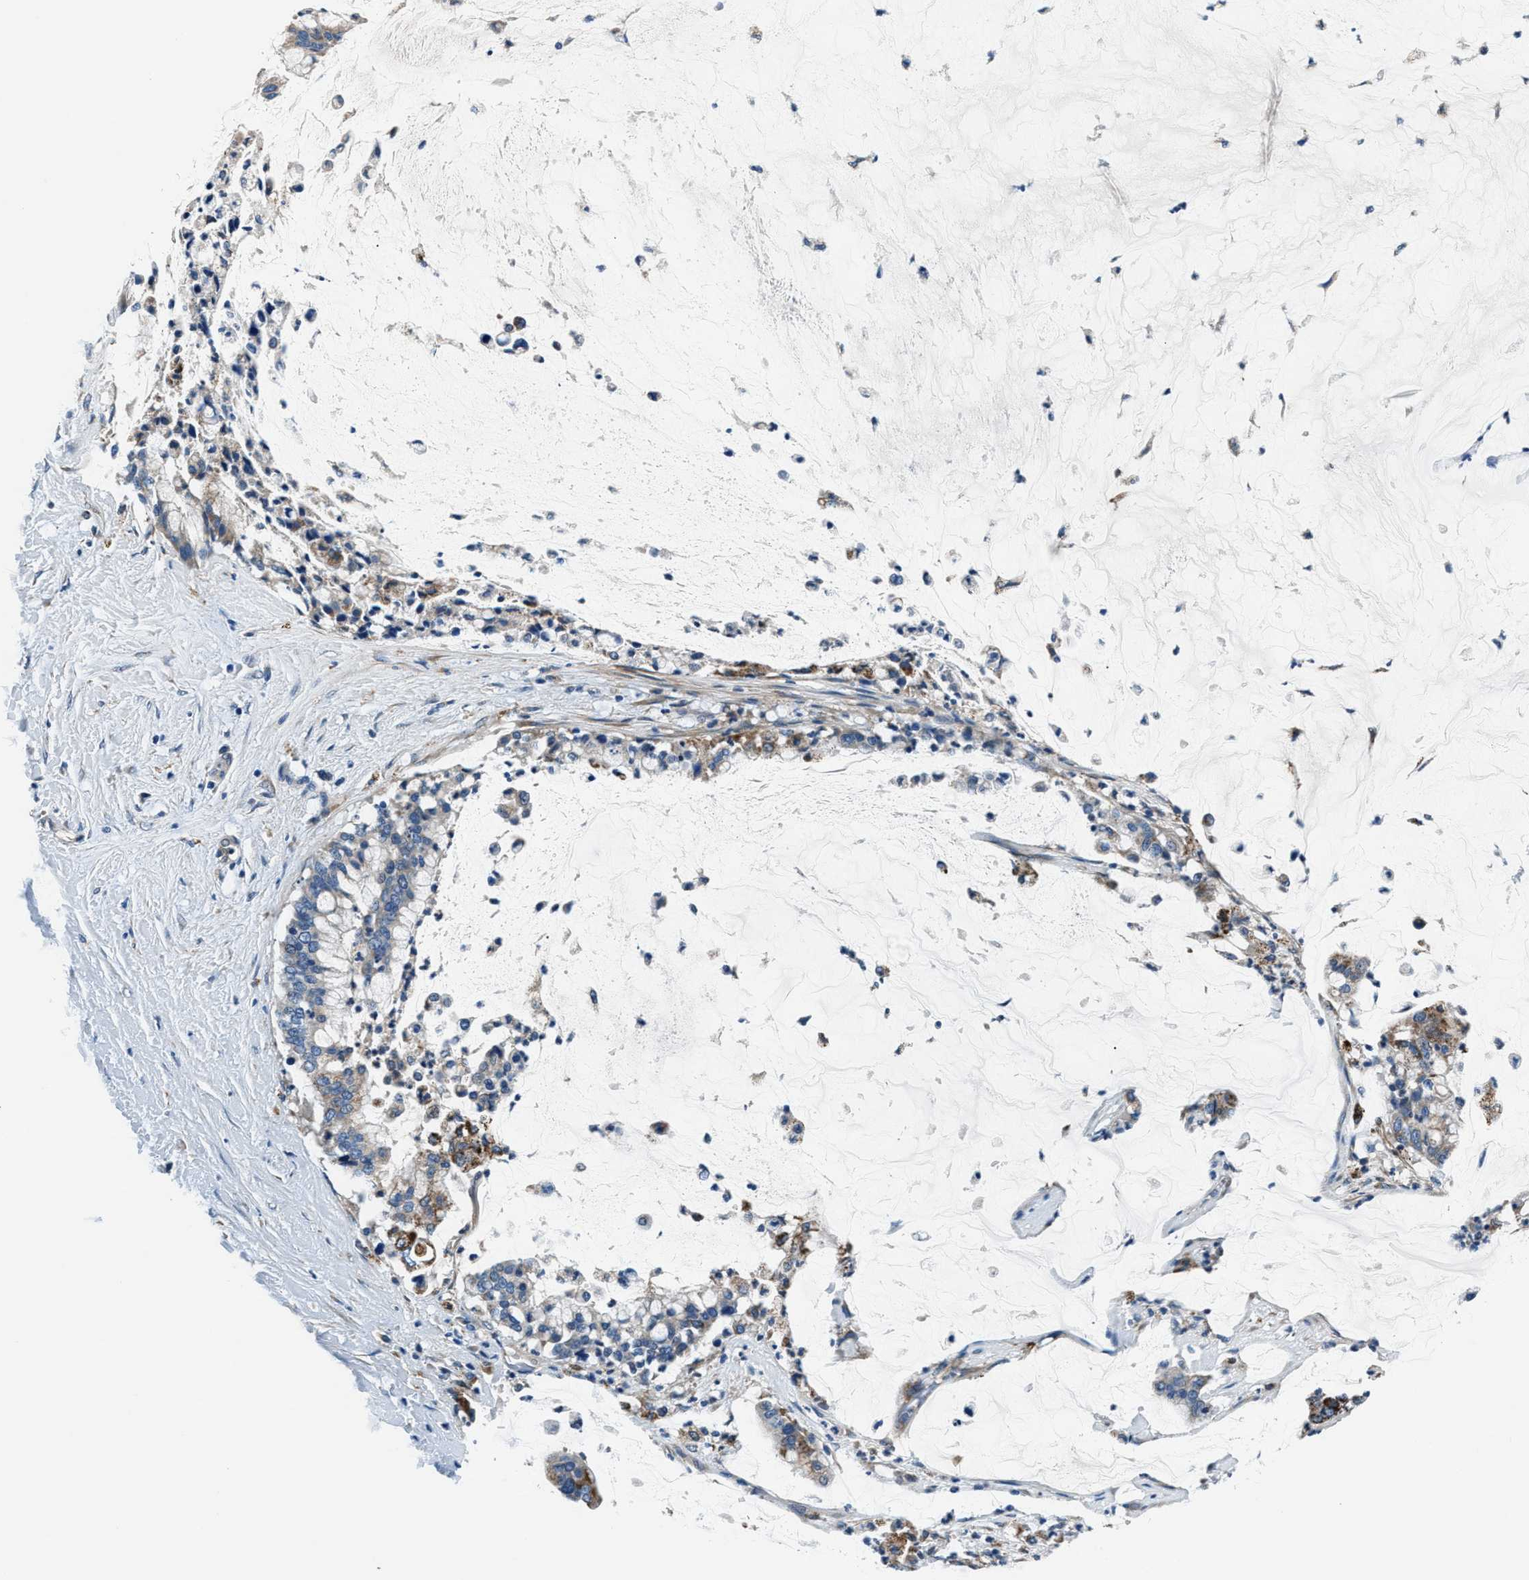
{"staining": {"intensity": "moderate", "quantity": "<25%", "location": "cytoplasmic/membranous"}, "tissue": "pancreatic cancer", "cell_type": "Tumor cells", "image_type": "cancer", "snomed": [{"axis": "morphology", "description": "Adenocarcinoma, NOS"}, {"axis": "topography", "description": "Pancreas"}], "caption": "A brown stain shows moderate cytoplasmic/membranous positivity of a protein in human pancreatic cancer (adenocarcinoma) tumor cells.", "gene": "PRTFDC1", "patient": {"sex": "male", "age": 41}}